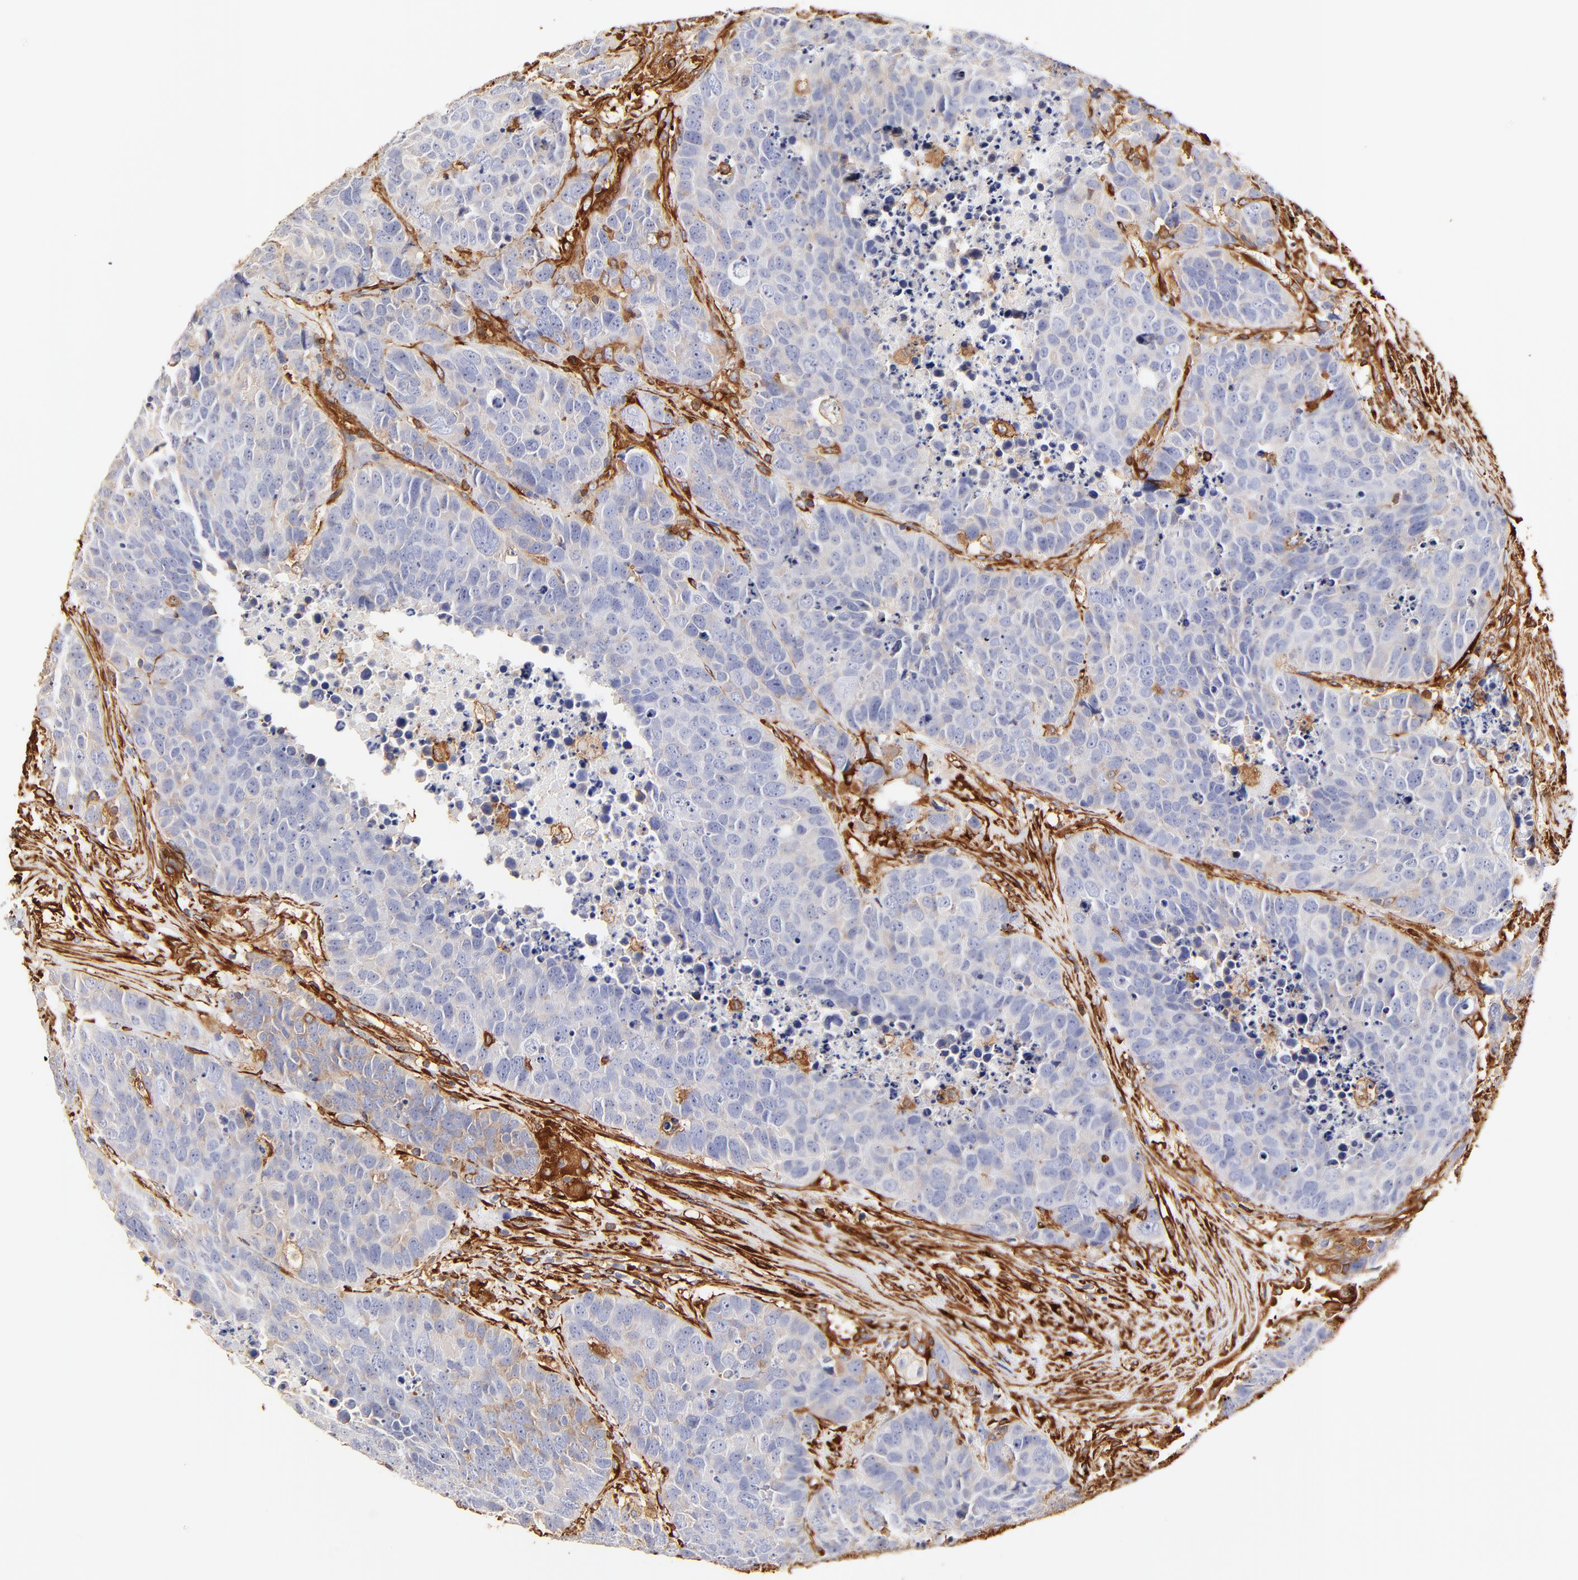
{"staining": {"intensity": "negative", "quantity": "none", "location": "none"}, "tissue": "carcinoid", "cell_type": "Tumor cells", "image_type": "cancer", "snomed": [{"axis": "morphology", "description": "Carcinoid, malignant, NOS"}, {"axis": "topography", "description": "Lung"}], "caption": "This is a image of immunohistochemistry staining of malignant carcinoid, which shows no expression in tumor cells.", "gene": "FLNA", "patient": {"sex": "male", "age": 60}}